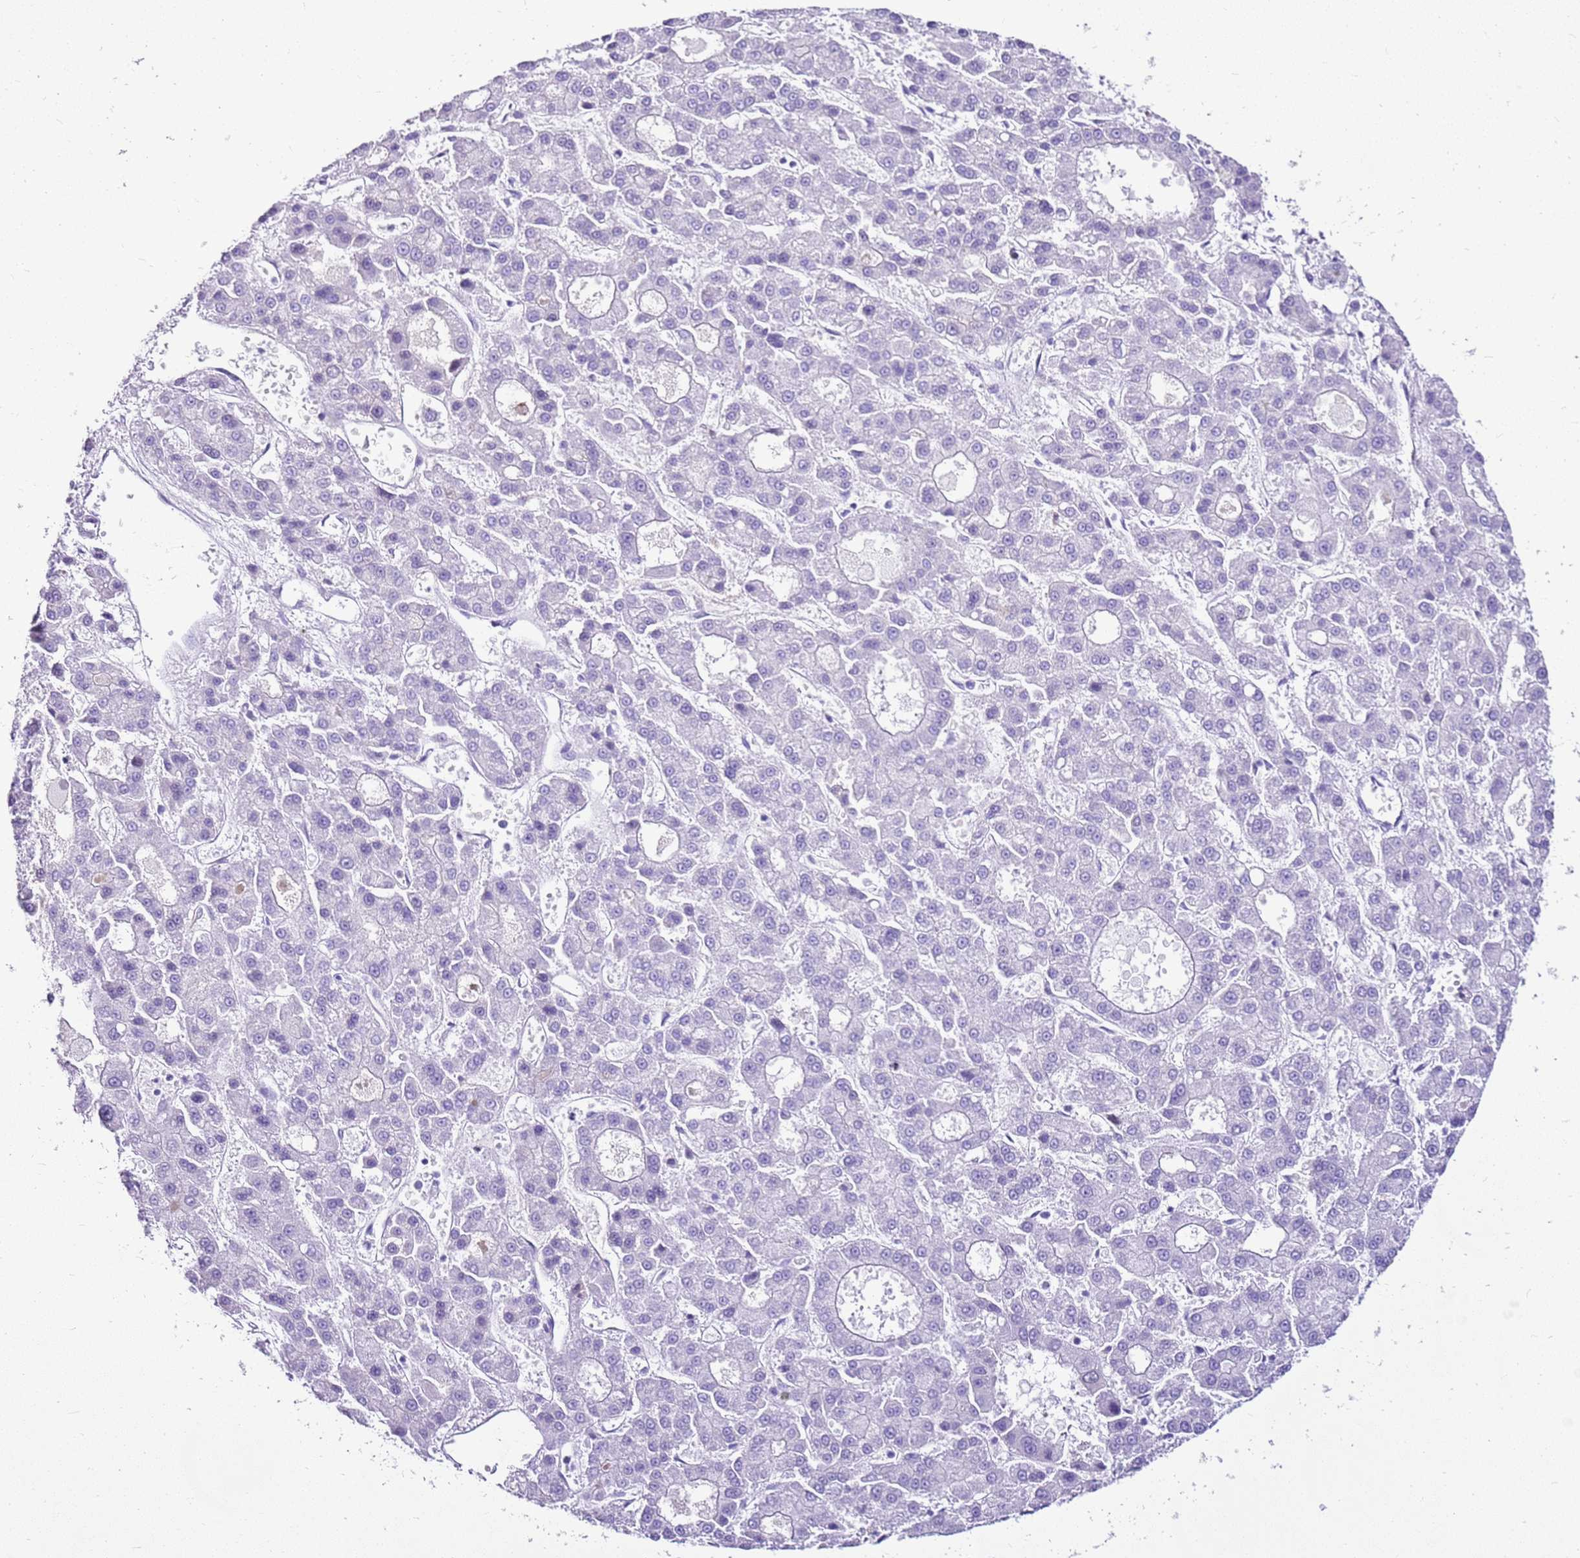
{"staining": {"intensity": "negative", "quantity": "none", "location": "none"}, "tissue": "liver cancer", "cell_type": "Tumor cells", "image_type": "cancer", "snomed": [{"axis": "morphology", "description": "Carcinoma, Hepatocellular, NOS"}, {"axis": "topography", "description": "Liver"}], "caption": "A high-resolution histopathology image shows IHC staining of liver cancer (hepatocellular carcinoma), which displays no significant staining in tumor cells.", "gene": "SPC25", "patient": {"sex": "male", "age": 70}}